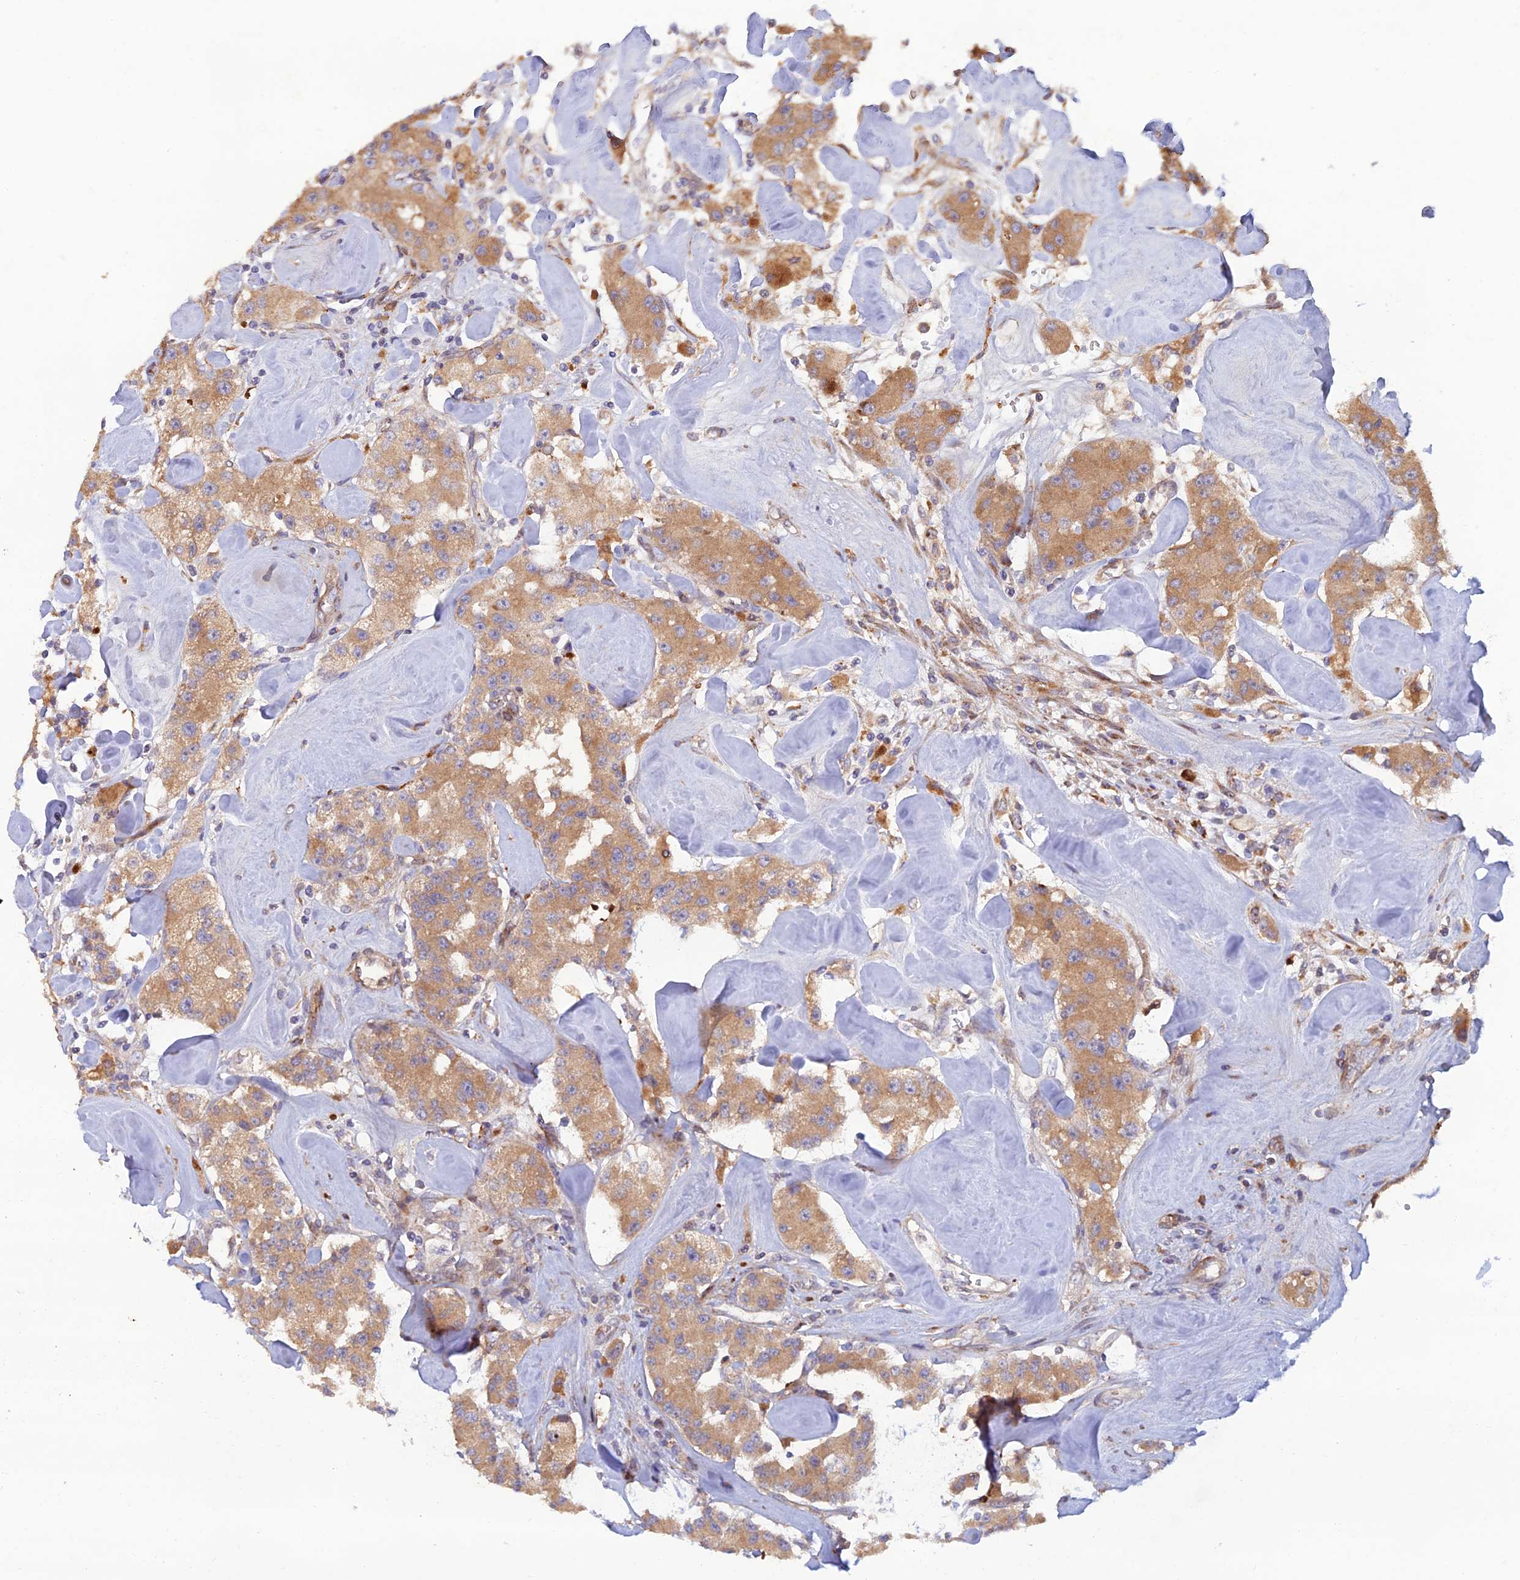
{"staining": {"intensity": "moderate", "quantity": ">75%", "location": "cytoplasmic/membranous"}, "tissue": "carcinoid", "cell_type": "Tumor cells", "image_type": "cancer", "snomed": [{"axis": "morphology", "description": "Carcinoid, malignant, NOS"}, {"axis": "topography", "description": "Pancreas"}], "caption": "Tumor cells exhibit medium levels of moderate cytoplasmic/membranous positivity in approximately >75% of cells in human carcinoid (malignant).", "gene": "GMCL1", "patient": {"sex": "male", "age": 41}}